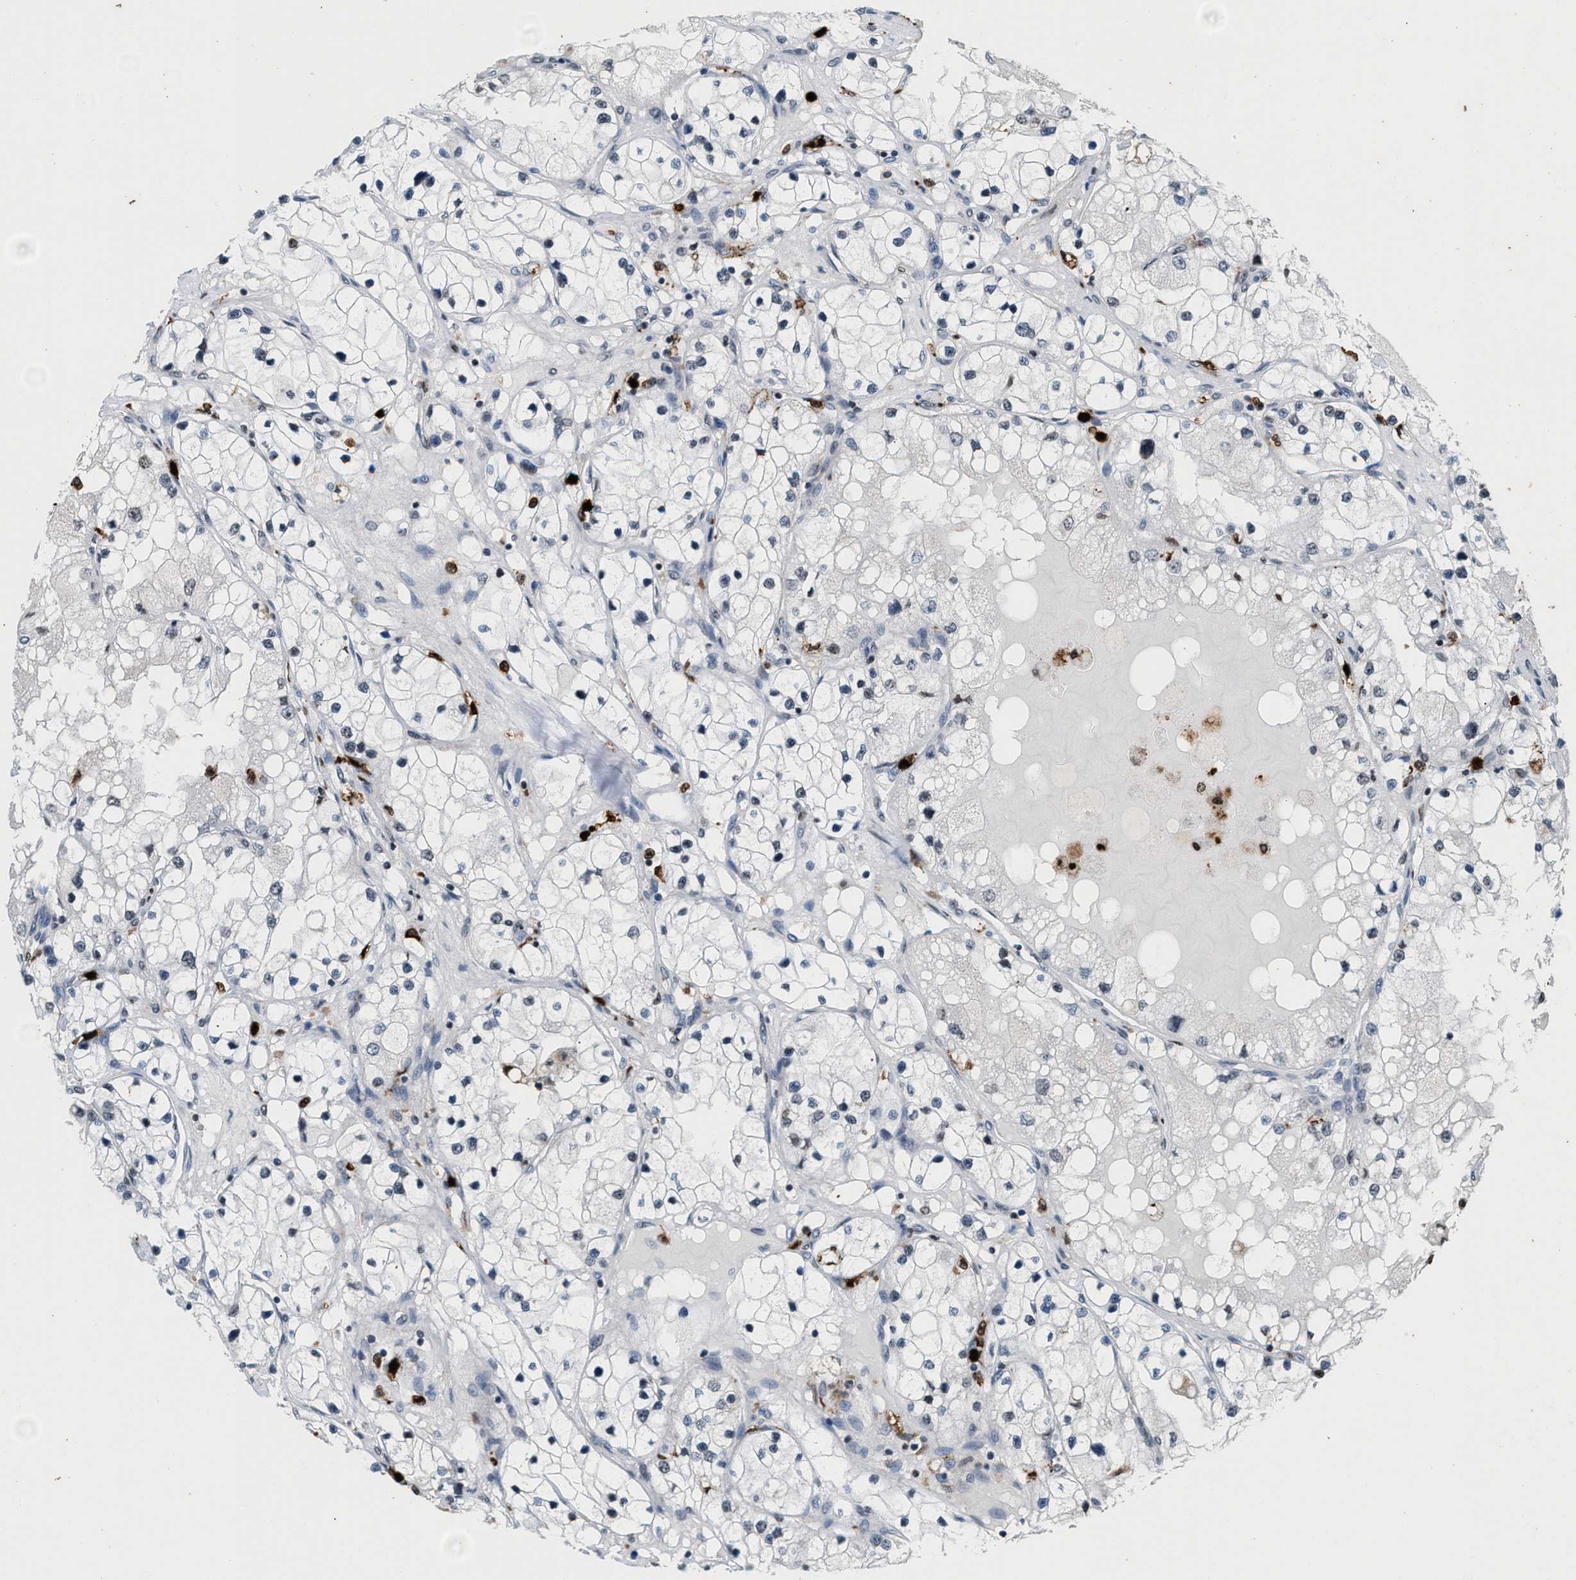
{"staining": {"intensity": "negative", "quantity": "none", "location": "none"}, "tissue": "renal cancer", "cell_type": "Tumor cells", "image_type": "cancer", "snomed": [{"axis": "morphology", "description": "Adenocarcinoma, NOS"}, {"axis": "topography", "description": "Kidney"}], "caption": "Tumor cells are negative for brown protein staining in renal cancer (adenocarcinoma).", "gene": "PRUNE2", "patient": {"sex": "male", "age": 68}}